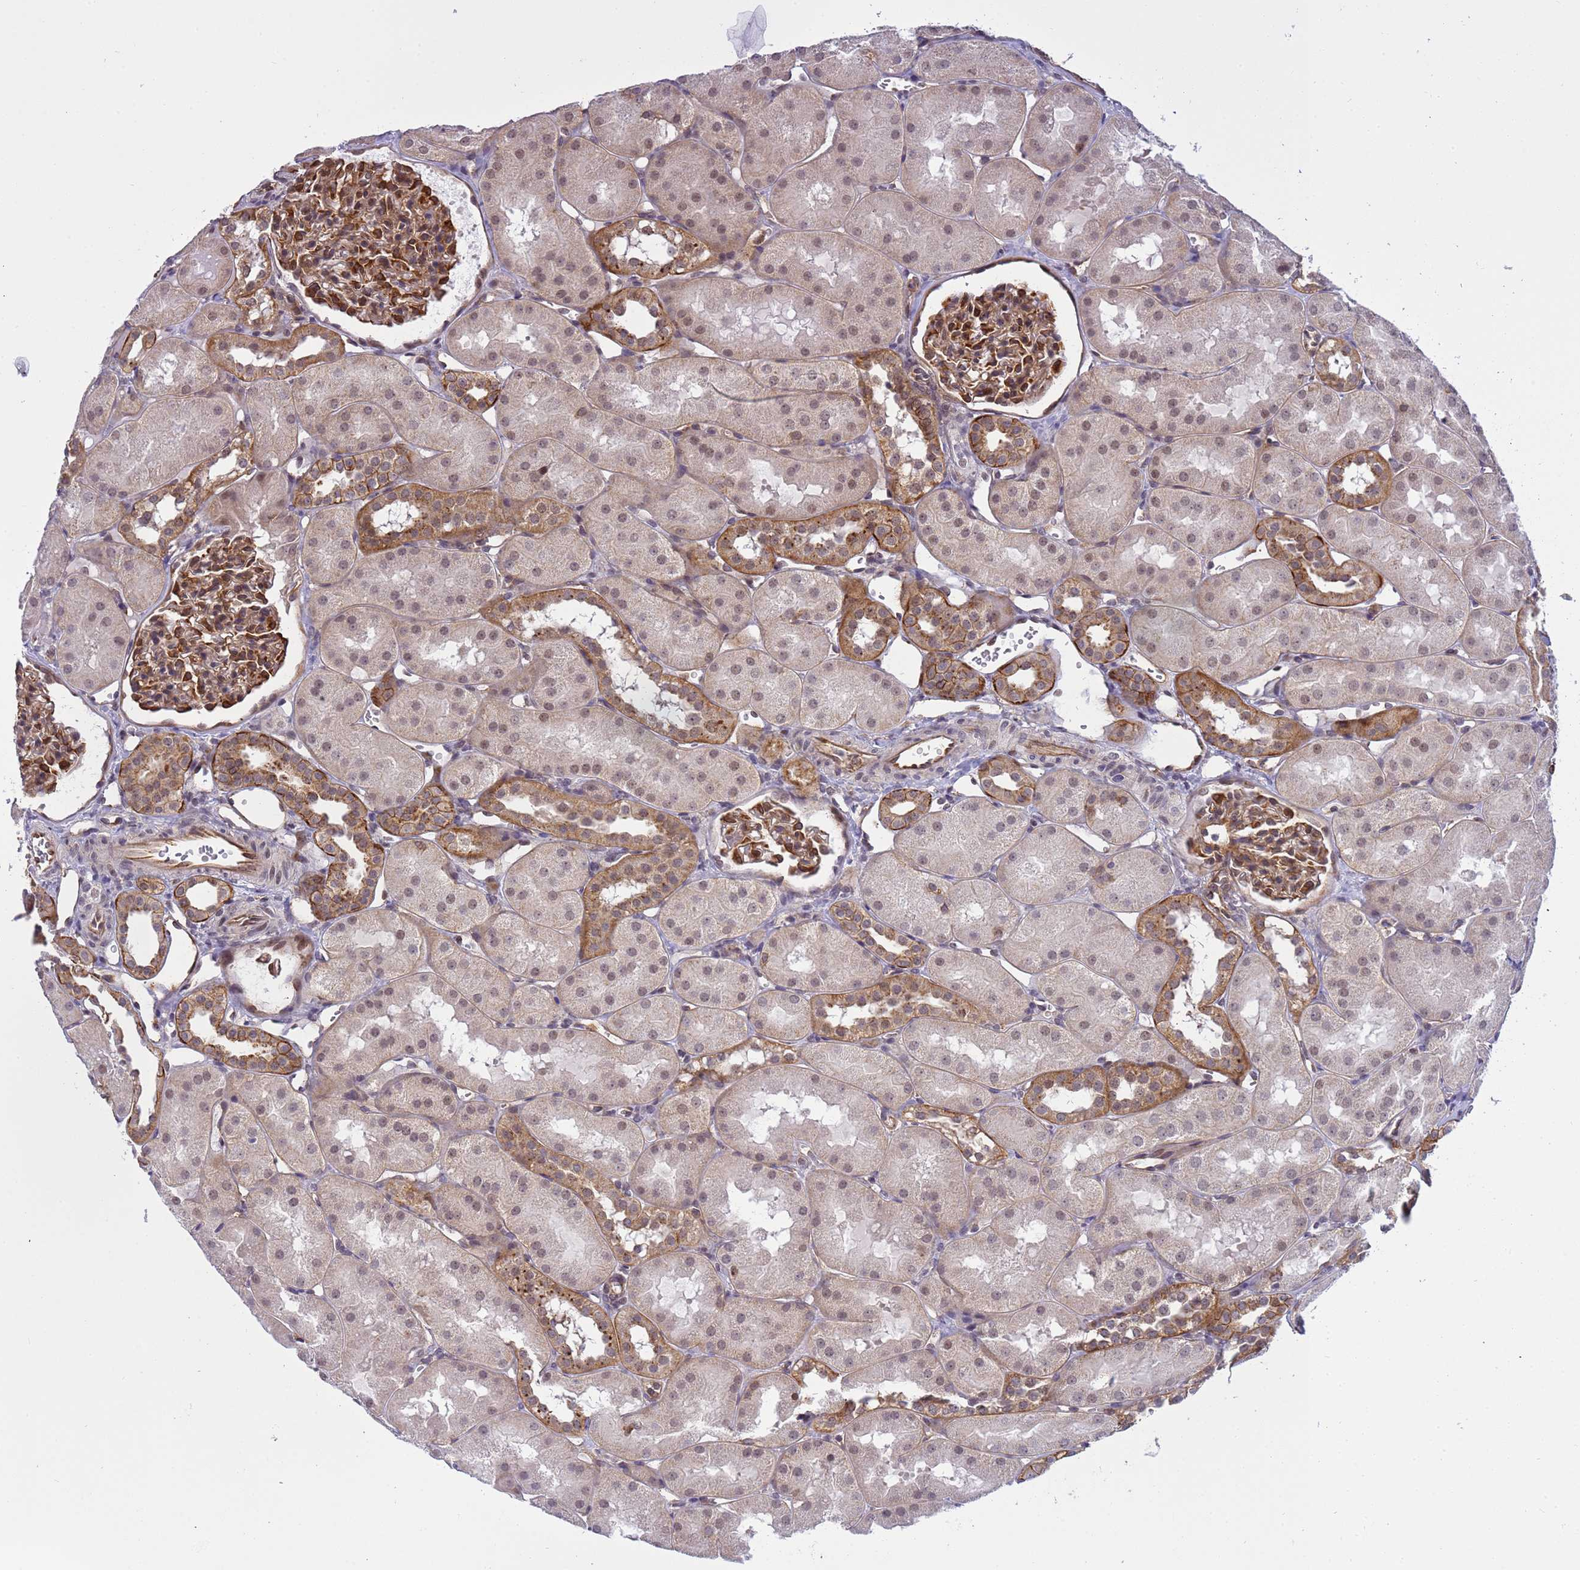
{"staining": {"intensity": "moderate", "quantity": ">75%", "location": "cytoplasmic/membranous,nuclear"}, "tissue": "kidney", "cell_type": "Cells in glomeruli", "image_type": "normal", "snomed": [{"axis": "morphology", "description": "Normal tissue, NOS"}, {"axis": "topography", "description": "Kidney"}, {"axis": "topography", "description": "Urinary bladder"}], "caption": "Cells in glomeruli show moderate cytoplasmic/membranous,nuclear staining in about >75% of cells in normal kidney. The staining was performed using DAB, with brown indicating positive protein expression. Nuclei are stained blue with hematoxylin.", "gene": "EMC2", "patient": {"sex": "male", "age": 16}}